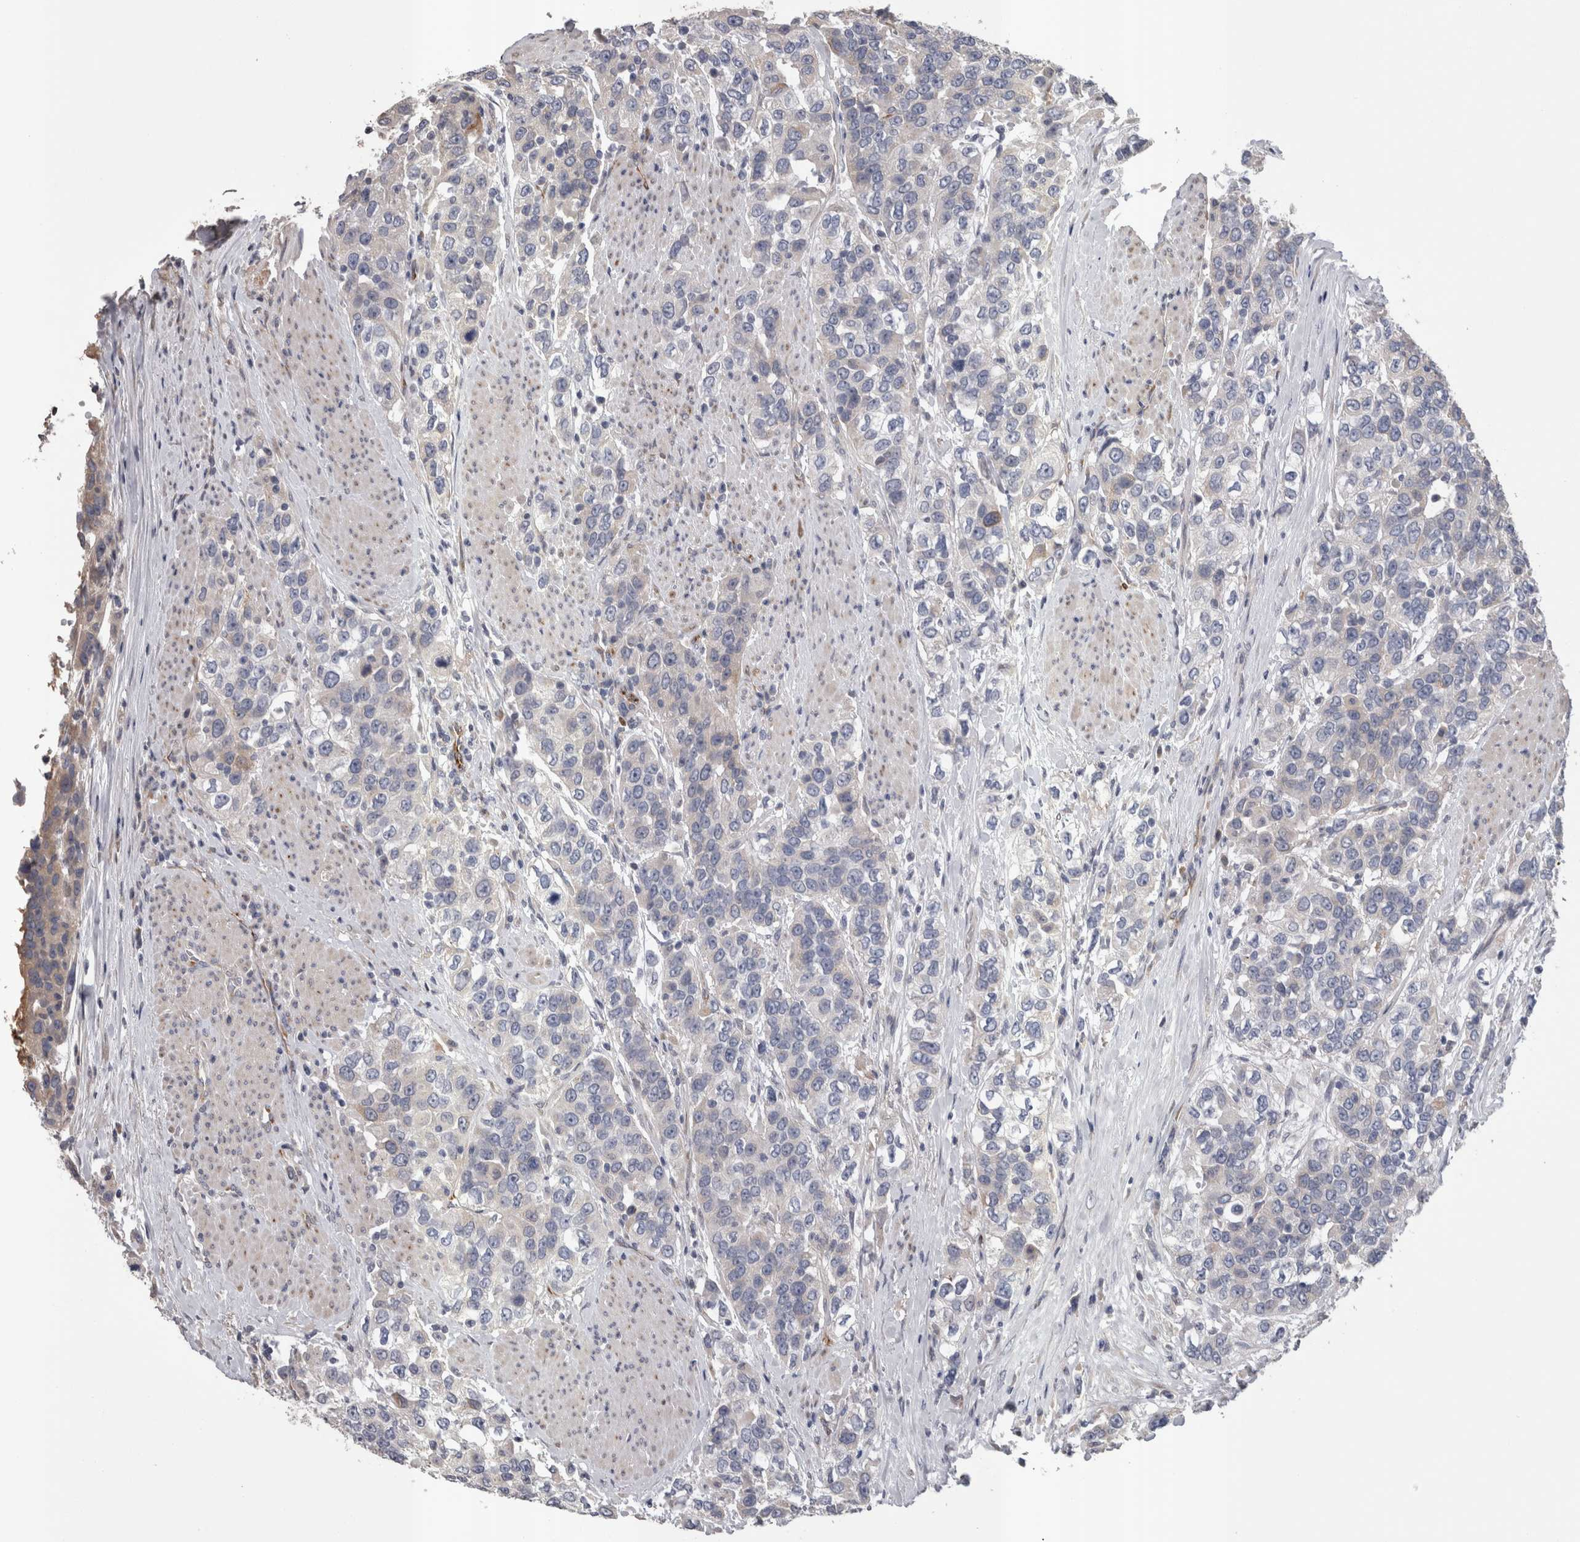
{"staining": {"intensity": "negative", "quantity": "none", "location": "none"}, "tissue": "urothelial cancer", "cell_type": "Tumor cells", "image_type": "cancer", "snomed": [{"axis": "morphology", "description": "Urothelial carcinoma, High grade"}, {"axis": "topography", "description": "Urinary bladder"}], "caption": "IHC image of human urothelial cancer stained for a protein (brown), which demonstrates no expression in tumor cells. (Stains: DAB IHC with hematoxylin counter stain, Microscopy: brightfield microscopy at high magnification).", "gene": "STC1", "patient": {"sex": "female", "age": 80}}